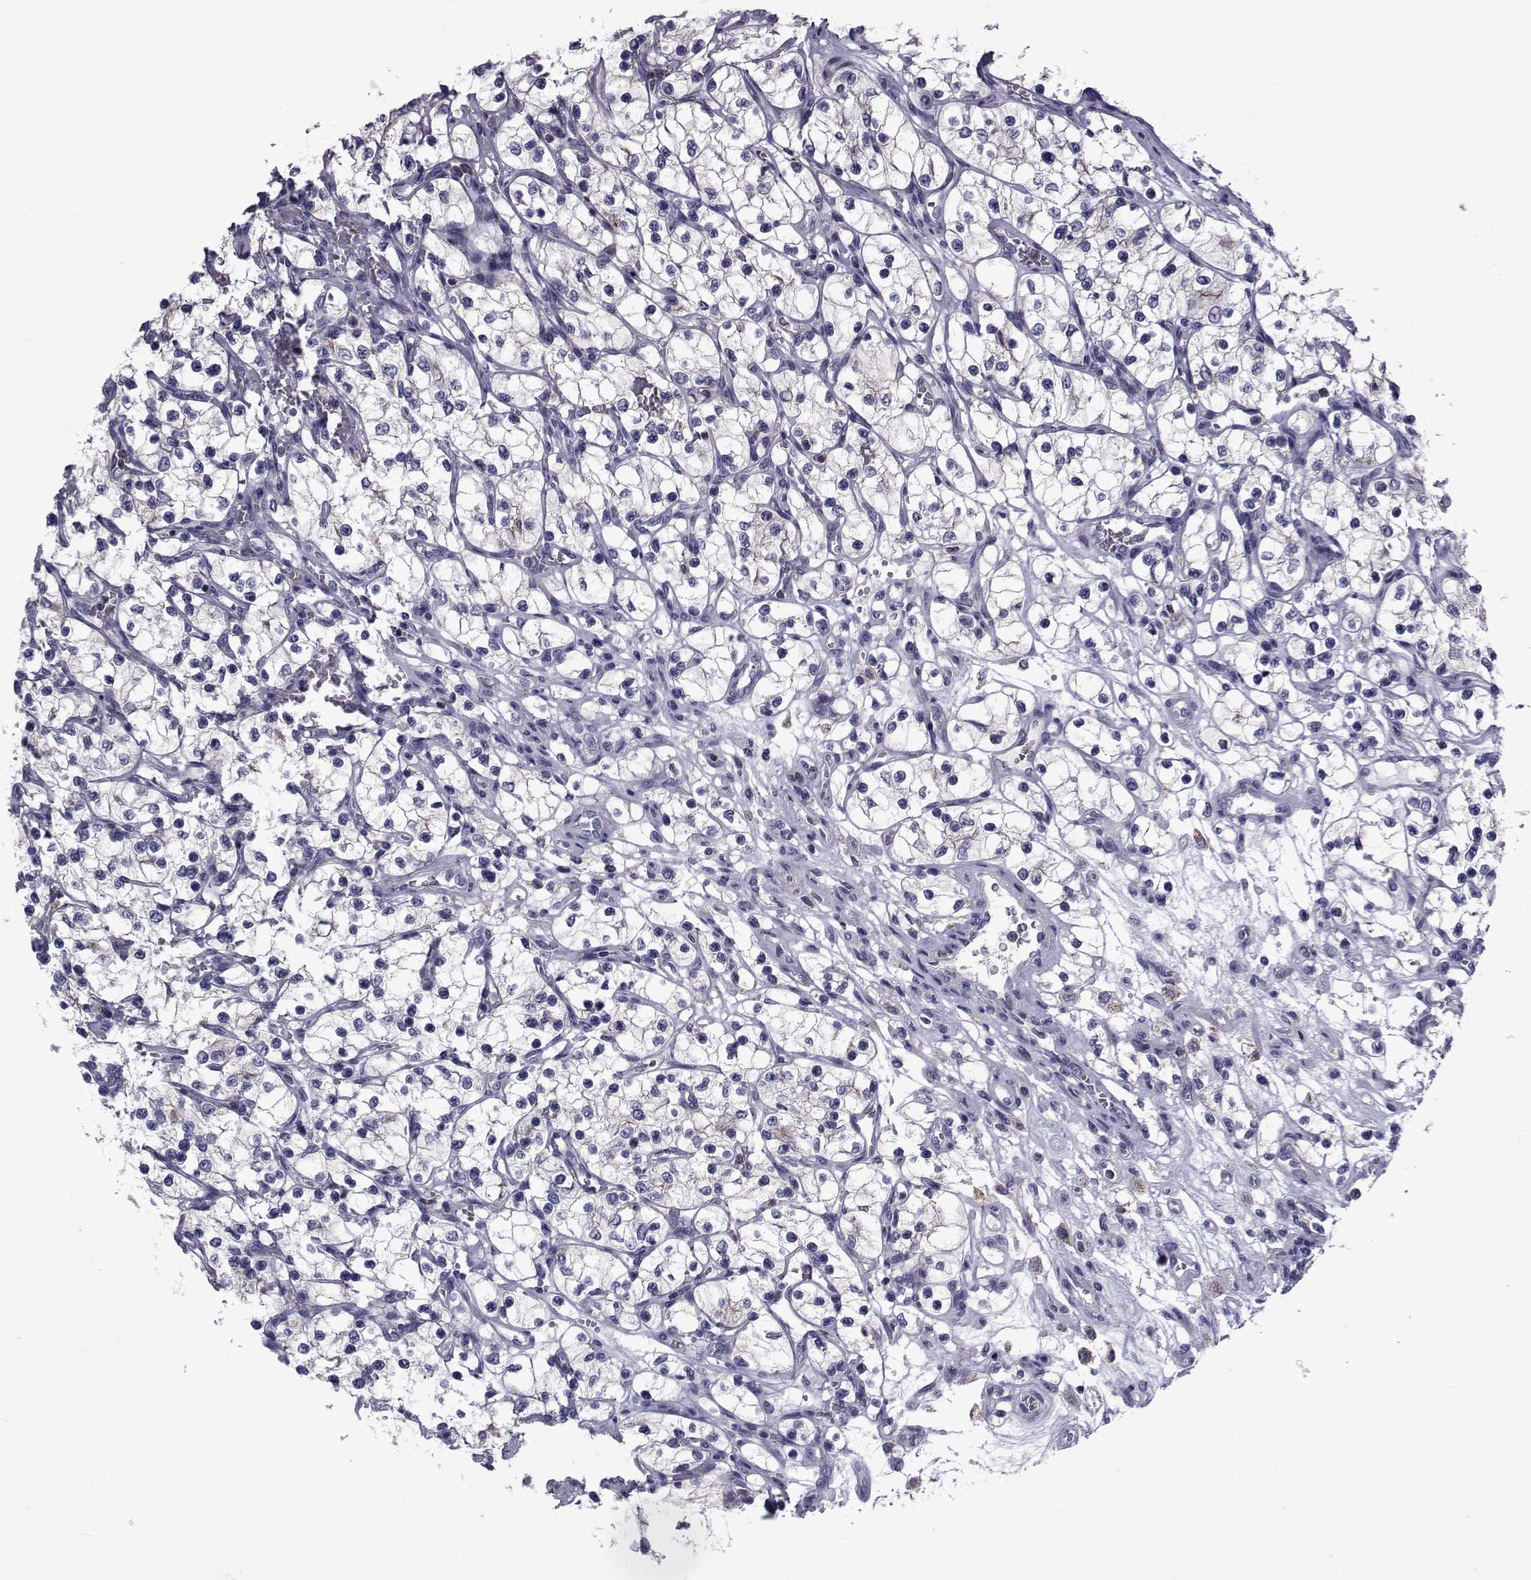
{"staining": {"intensity": "negative", "quantity": "none", "location": "none"}, "tissue": "renal cancer", "cell_type": "Tumor cells", "image_type": "cancer", "snomed": [{"axis": "morphology", "description": "Adenocarcinoma, NOS"}, {"axis": "topography", "description": "Kidney"}], "caption": "This histopathology image is of adenocarcinoma (renal) stained with IHC to label a protein in brown with the nuclei are counter-stained blue. There is no positivity in tumor cells.", "gene": "PDE6H", "patient": {"sex": "female", "age": 69}}